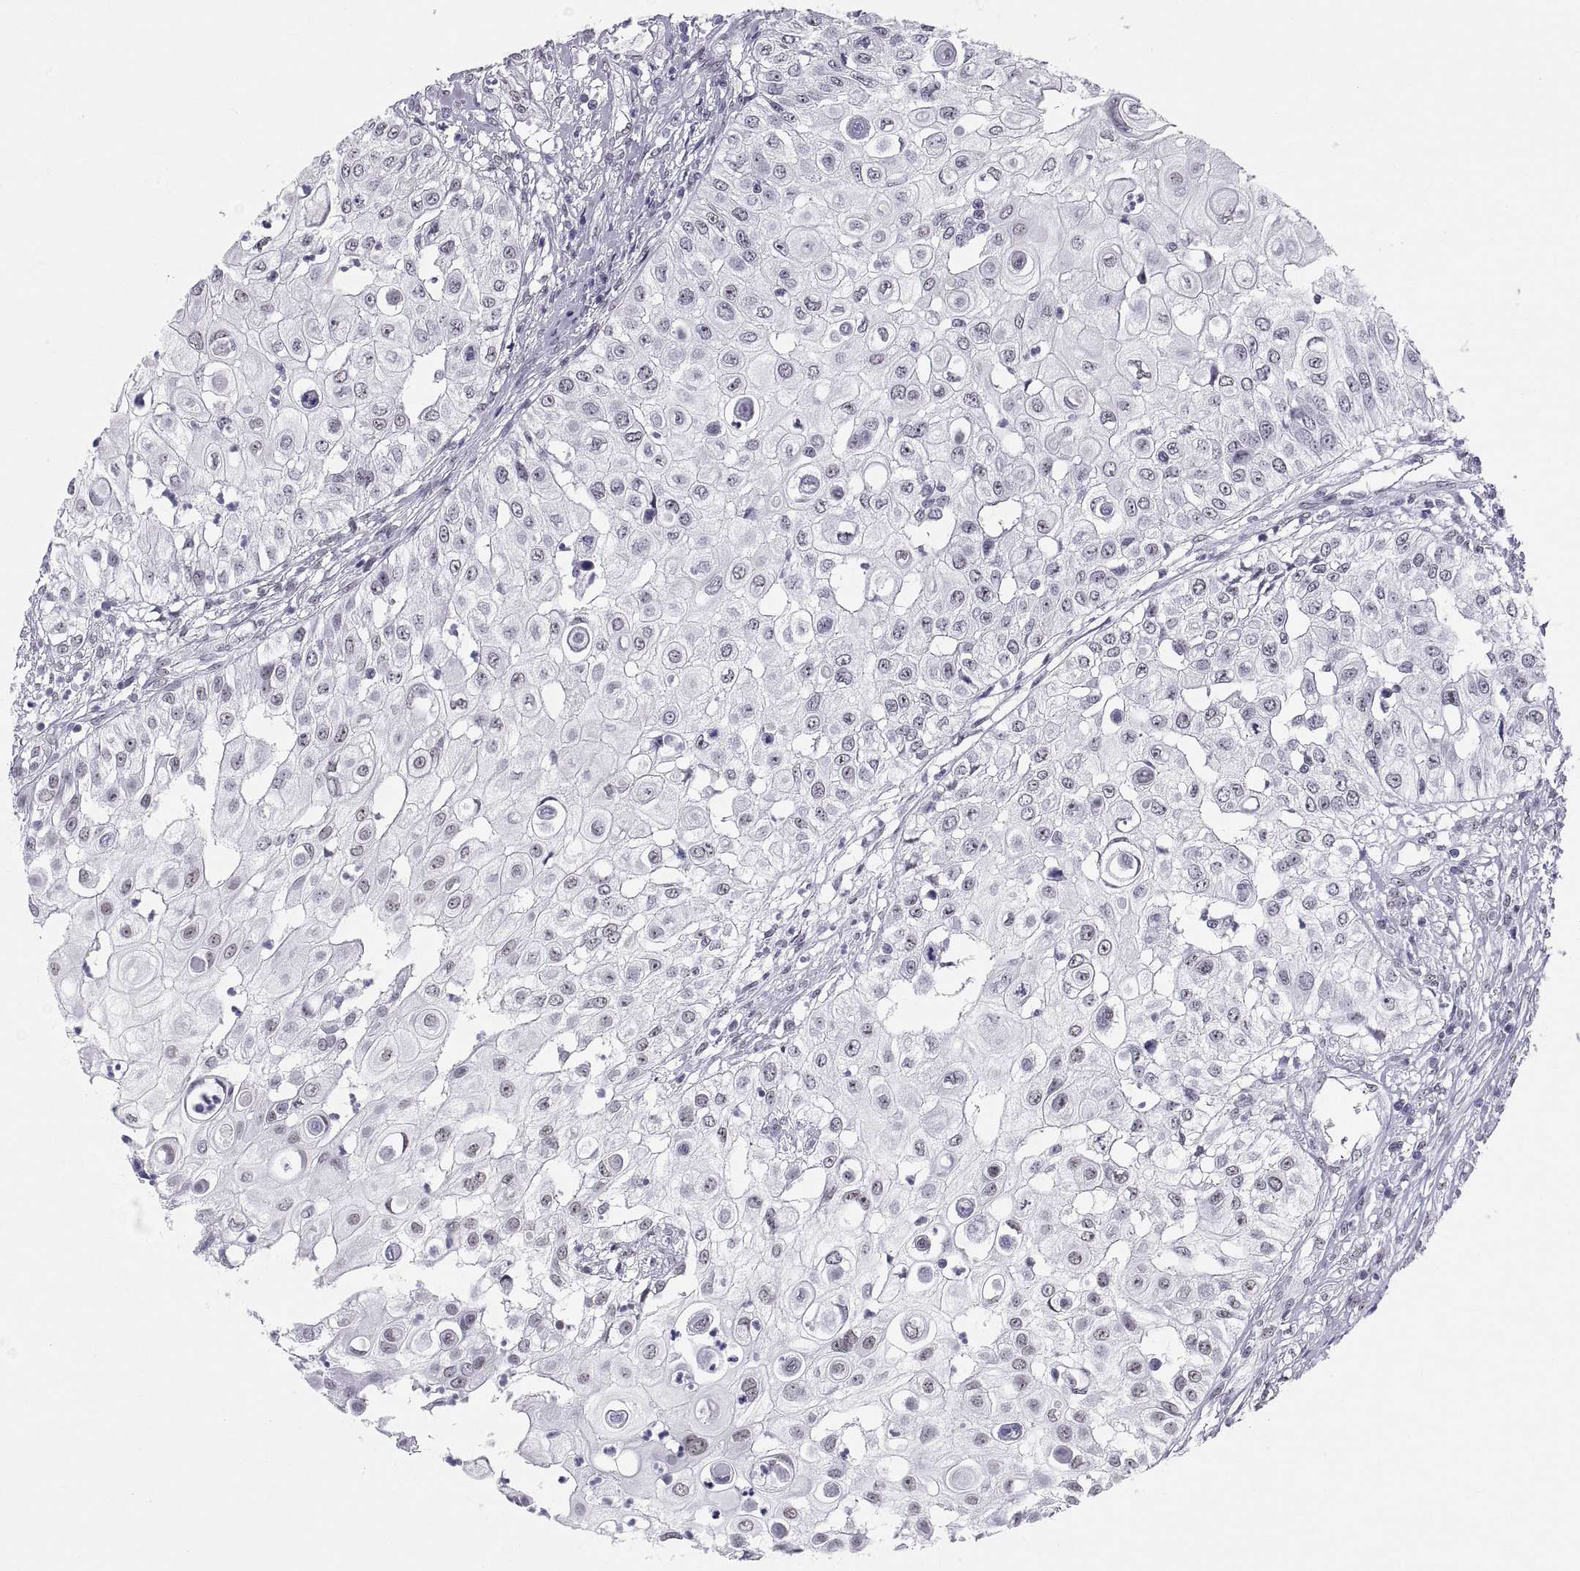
{"staining": {"intensity": "negative", "quantity": "none", "location": "none"}, "tissue": "urothelial cancer", "cell_type": "Tumor cells", "image_type": "cancer", "snomed": [{"axis": "morphology", "description": "Urothelial carcinoma, High grade"}, {"axis": "topography", "description": "Urinary bladder"}], "caption": "Immunohistochemistry of human urothelial carcinoma (high-grade) reveals no positivity in tumor cells.", "gene": "NEUROD6", "patient": {"sex": "female", "age": 79}}